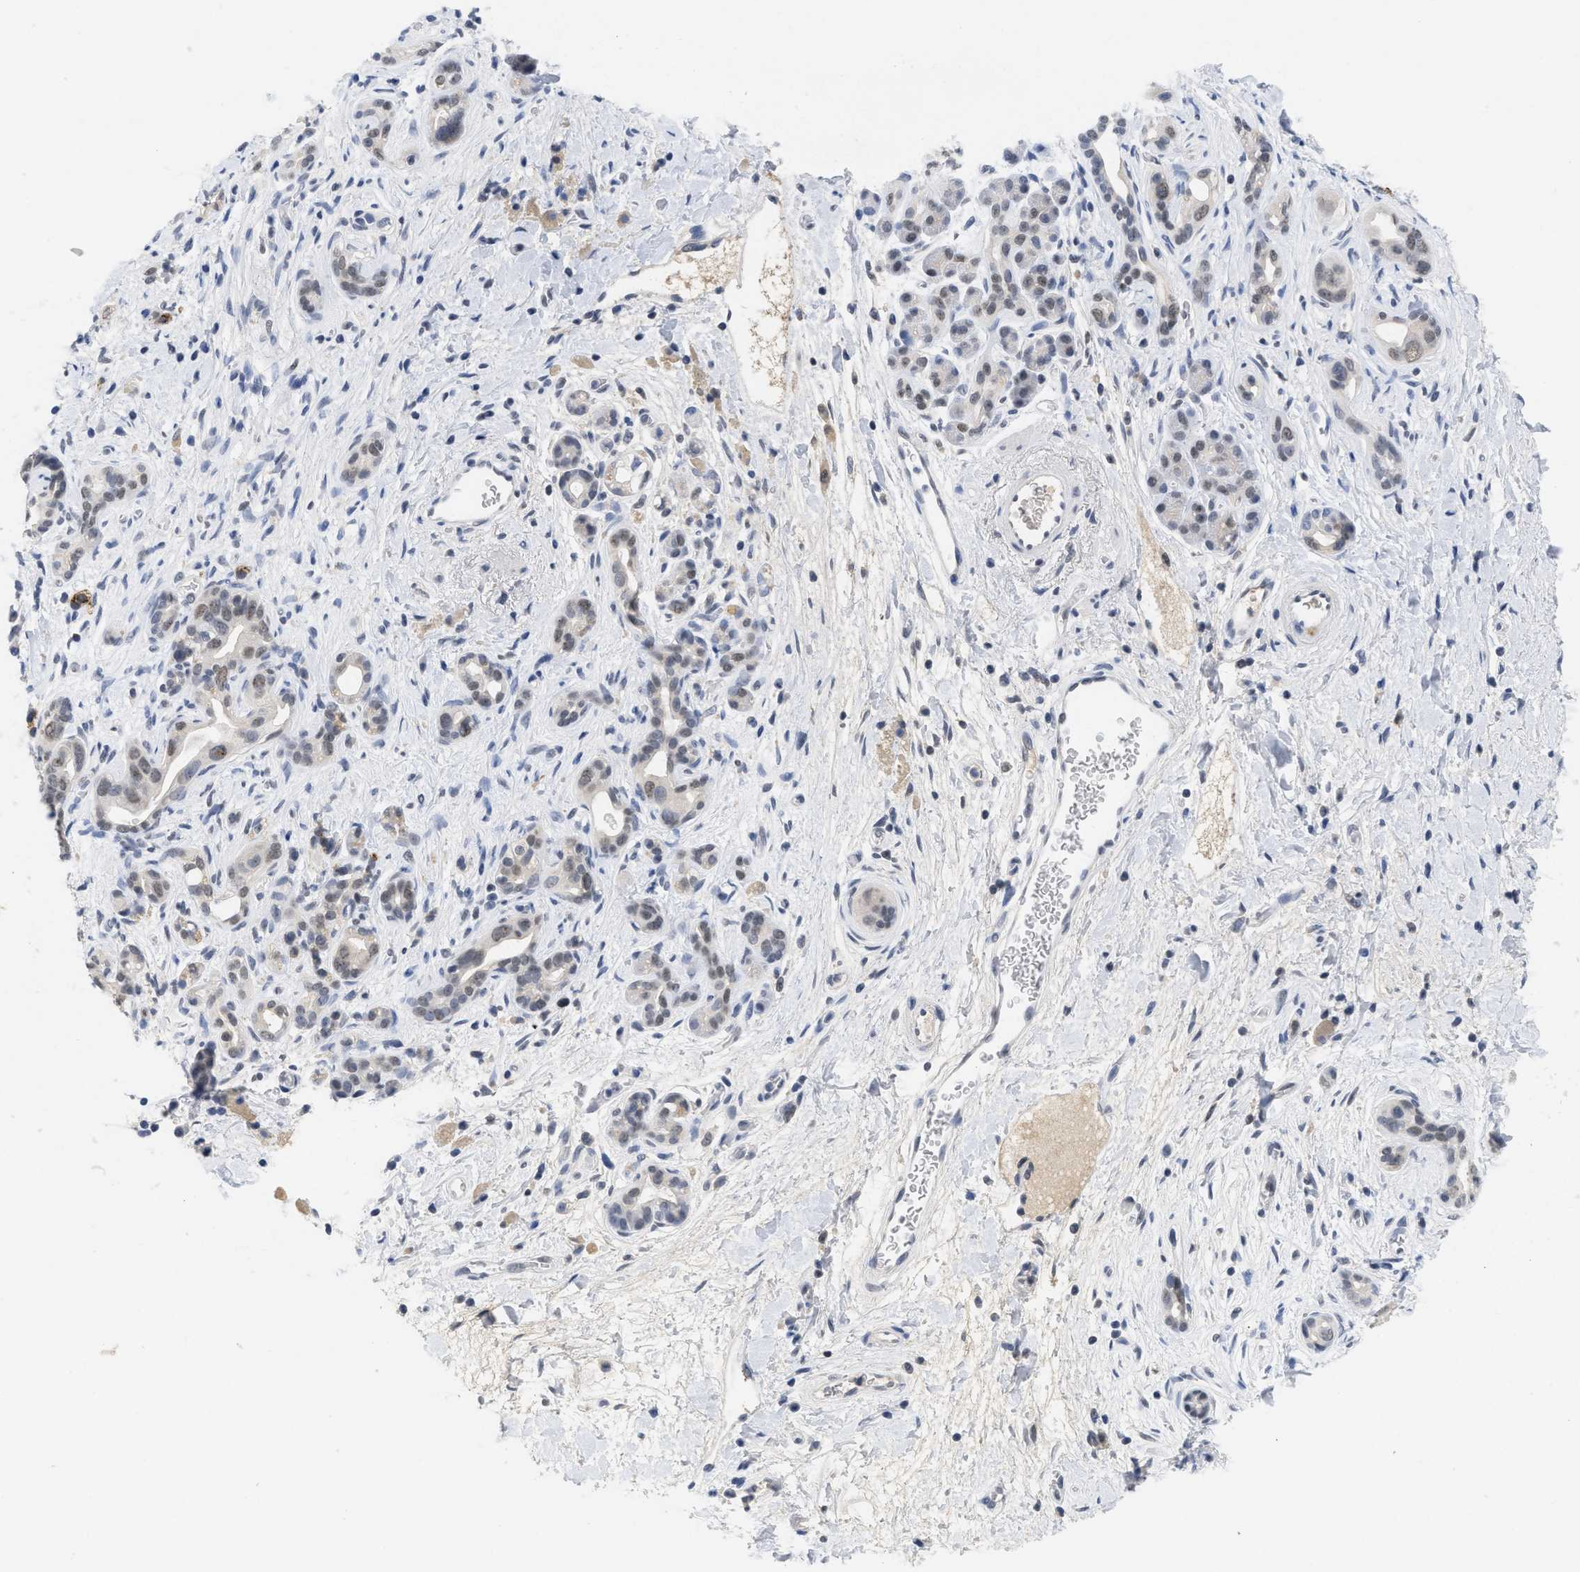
{"staining": {"intensity": "weak", "quantity": ">75%", "location": "nuclear"}, "tissue": "pancreatic cancer", "cell_type": "Tumor cells", "image_type": "cancer", "snomed": [{"axis": "morphology", "description": "Adenocarcinoma, NOS"}, {"axis": "topography", "description": "Pancreas"}], "caption": "A micrograph of adenocarcinoma (pancreatic) stained for a protein reveals weak nuclear brown staining in tumor cells. The staining was performed using DAB (3,3'-diaminobenzidine), with brown indicating positive protein expression. Nuclei are stained blue with hematoxylin.", "gene": "GGNBP2", "patient": {"sex": "male", "age": 55}}